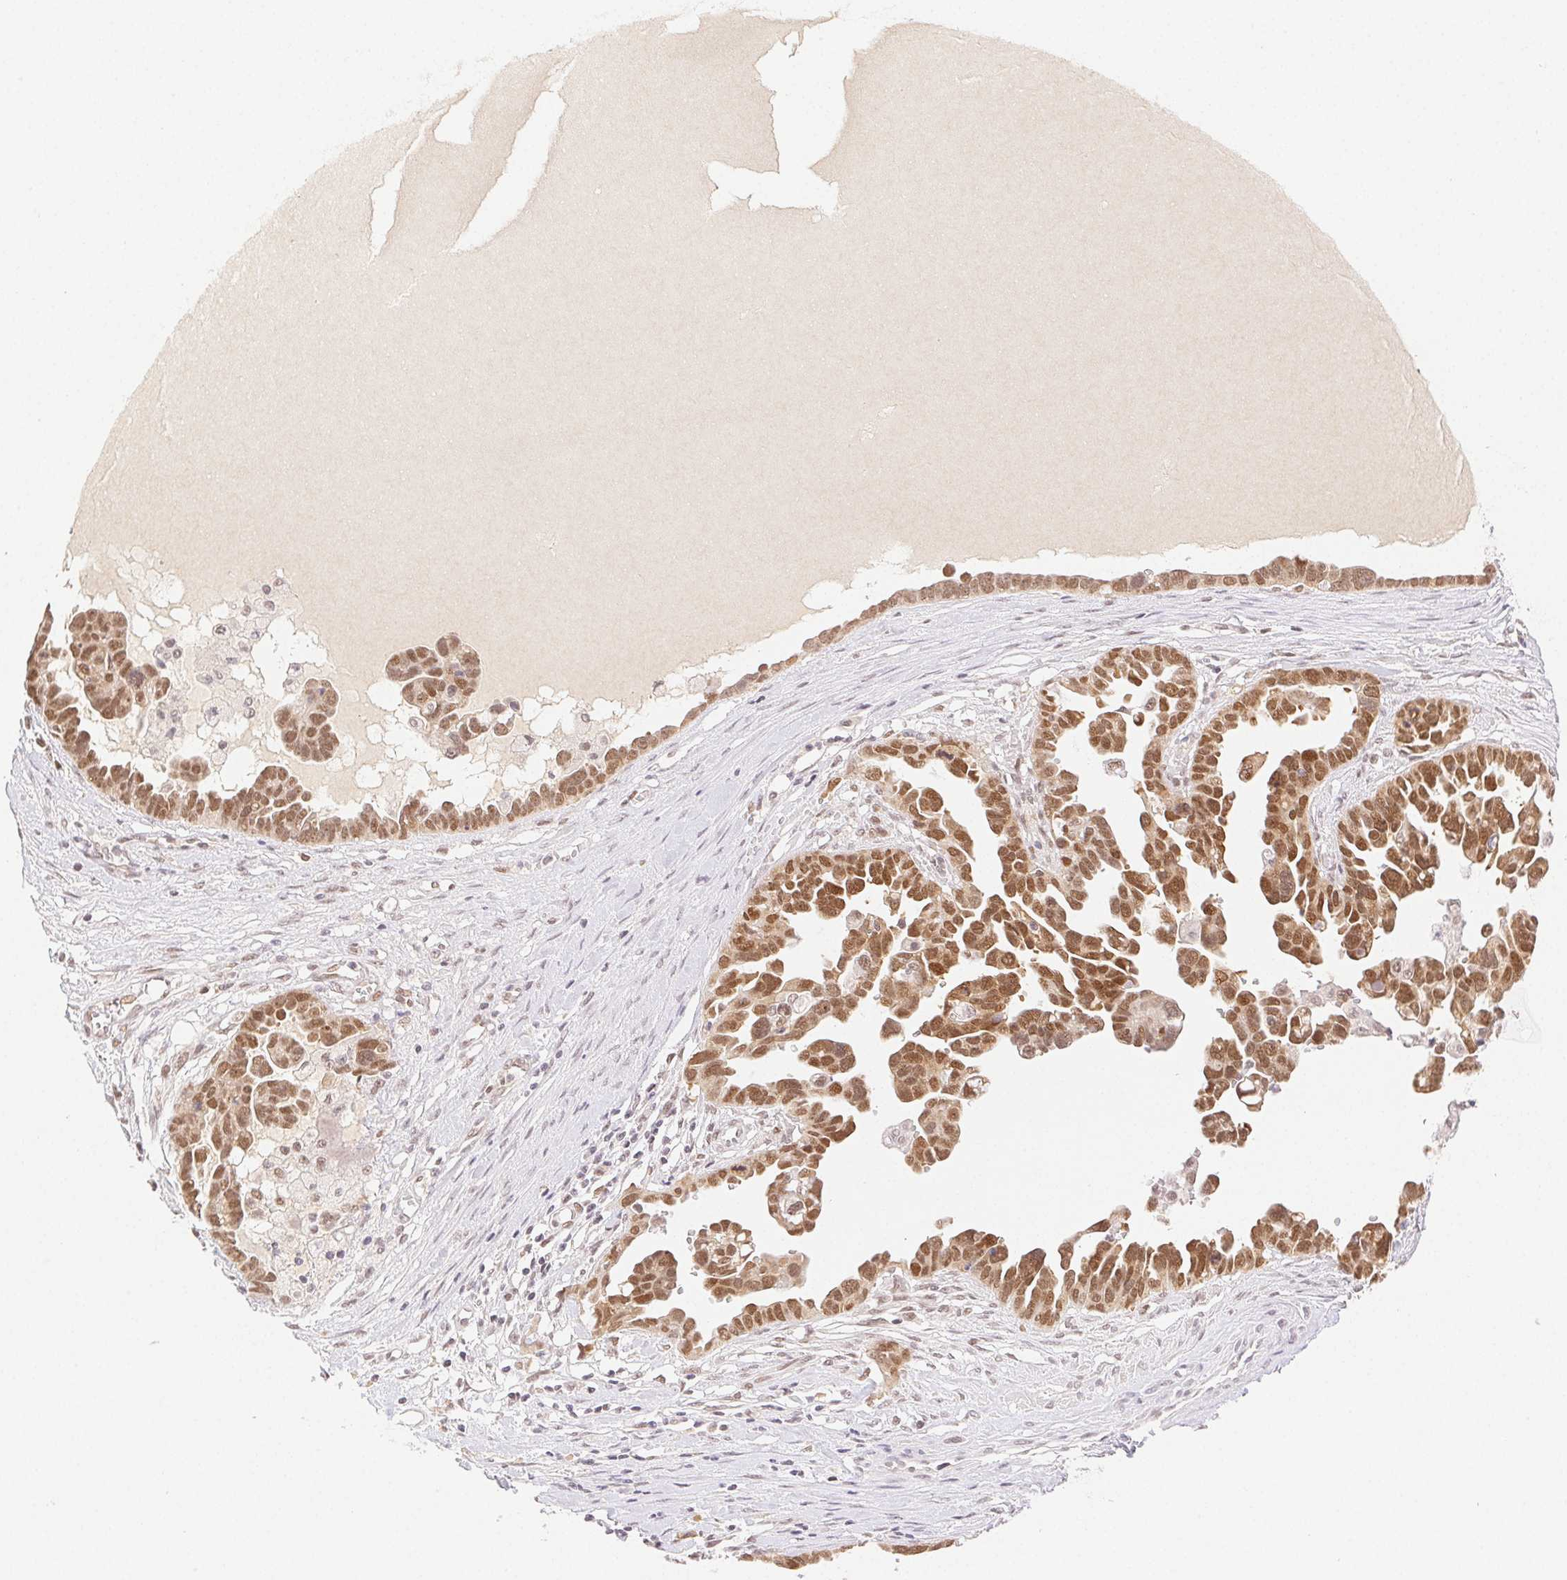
{"staining": {"intensity": "moderate", "quantity": ">75%", "location": "nuclear"}, "tissue": "ovarian cancer", "cell_type": "Tumor cells", "image_type": "cancer", "snomed": [{"axis": "morphology", "description": "Cystadenocarcinoma, serous, NOS"}, {"axis": "topography", "description": "Ovary"}], "caption": "High-magnification brightfield microscopy of serous cystadenocarcinoma (ovarian) stained with DAB (brown) and counterstained with hematoxylin (blue). tumor cells exhibit moderate nuclear expression is identified in about>75% of cells. (DAB IHC, brown staining for protein, blue staining for nuclei).", "gene": "H2AZ2", "patient": {"sex": "female", "age": 54}}